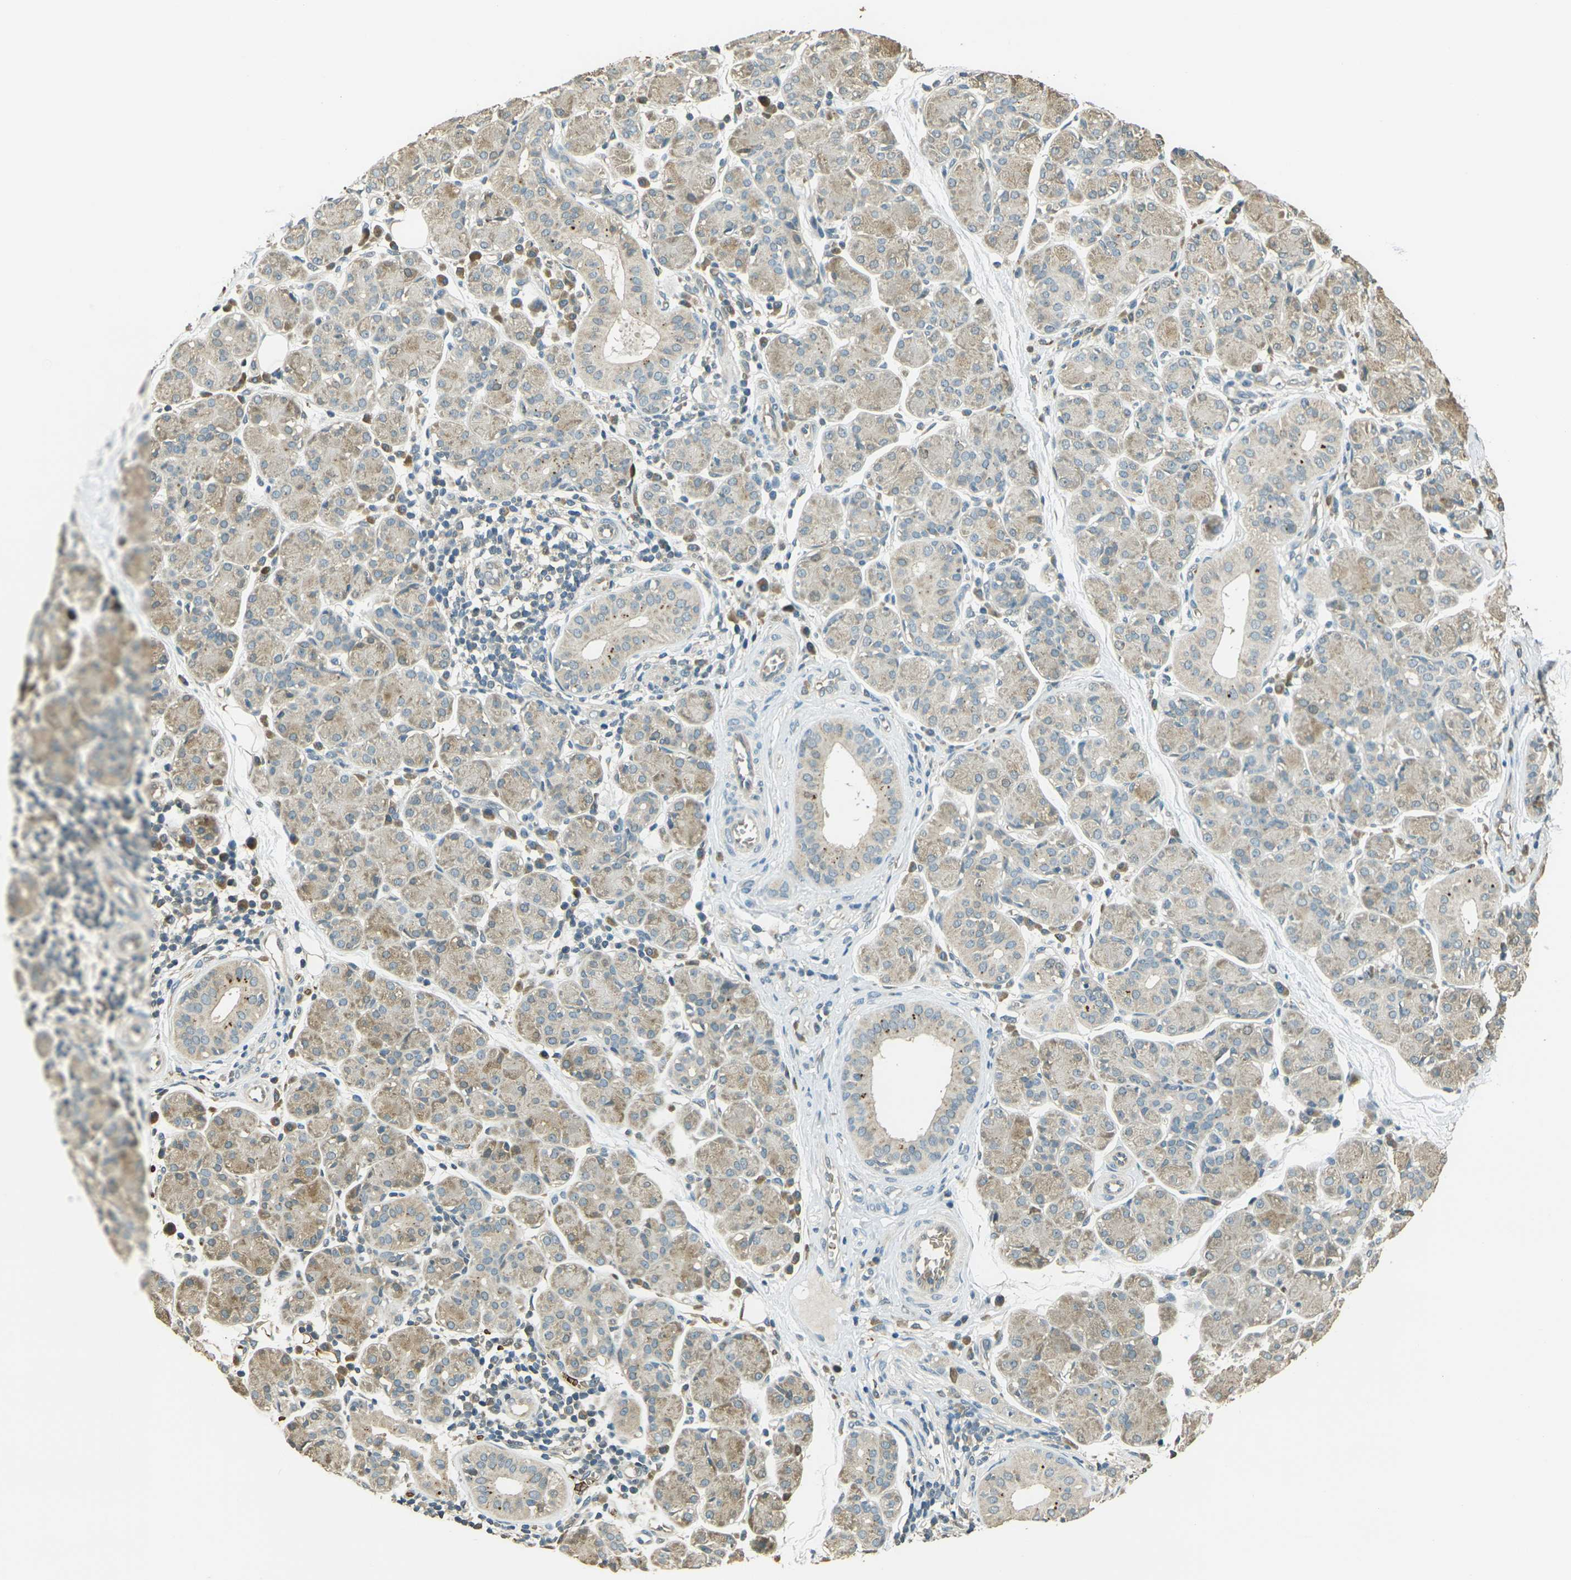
{"staining": {"intensity": "moderate", "quantity": "<25%", "location": "cytoplasmic/membranous"}, "tissue": "salivary gland", "cell_type": "Glandular cells", "image_type": "normal", "snomed": [{"axis": "morphology", "description": "Normal tissue, NOS"}, {"axis": "morphology", "description": "Inflammation, NOS"}, {"axis": "topography", "description": "Lymph node"}, {"axis": "topography", "description": "Salivary gland"}], "caption": "Immunohistochemistry (IHC) of unremarkable salivary gland demonstrates low levels of moderate cytoplasmic/membranous positivity in approximately <25% of glandular cells.", "gene": "TOR1A", "patient": {"sex": "male", "age": 3}}